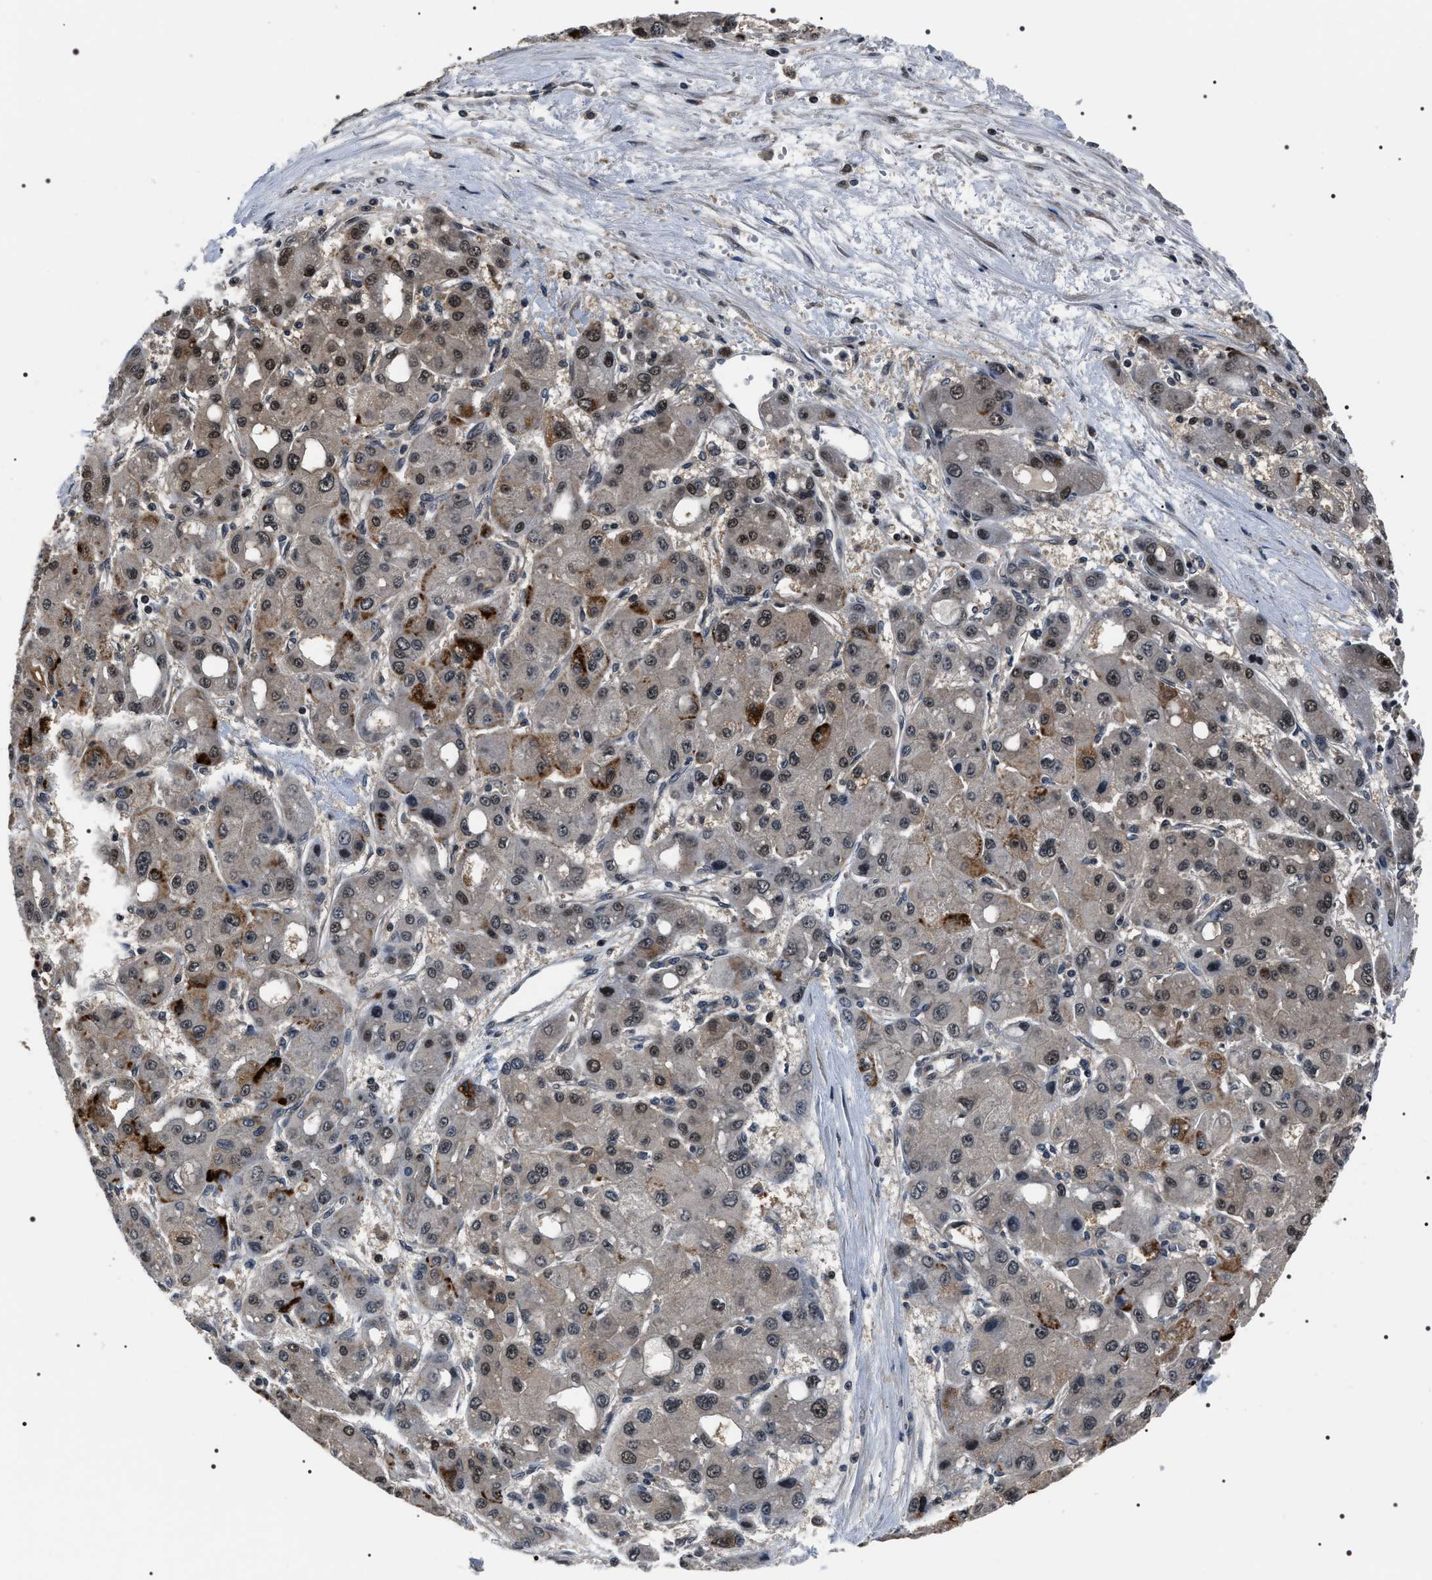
{"staining": {"intensity": "weak", "quantity": "25%-75%", "location": "cytoplasmic/membranous,nuclear"}, "tissue": "liver cancer", "cell_type": "Tumor cells", "image_type": "cancer", "snomed": [{"axis": "morphology", "description": "Carcinoma, Hepatocellular, NOS"}, {"axis": "topography", "description": "Liver"}], "caption": "The image exhibits immunohistochemical staining of liver hepatocellular carcinoma. There is weak cytoplasmic/membranous and nuclear positivity is identified in about 25%-75% of tumor cells.", "gene": "SIPA1", "patient": {"sex": "male", "age": 55}}